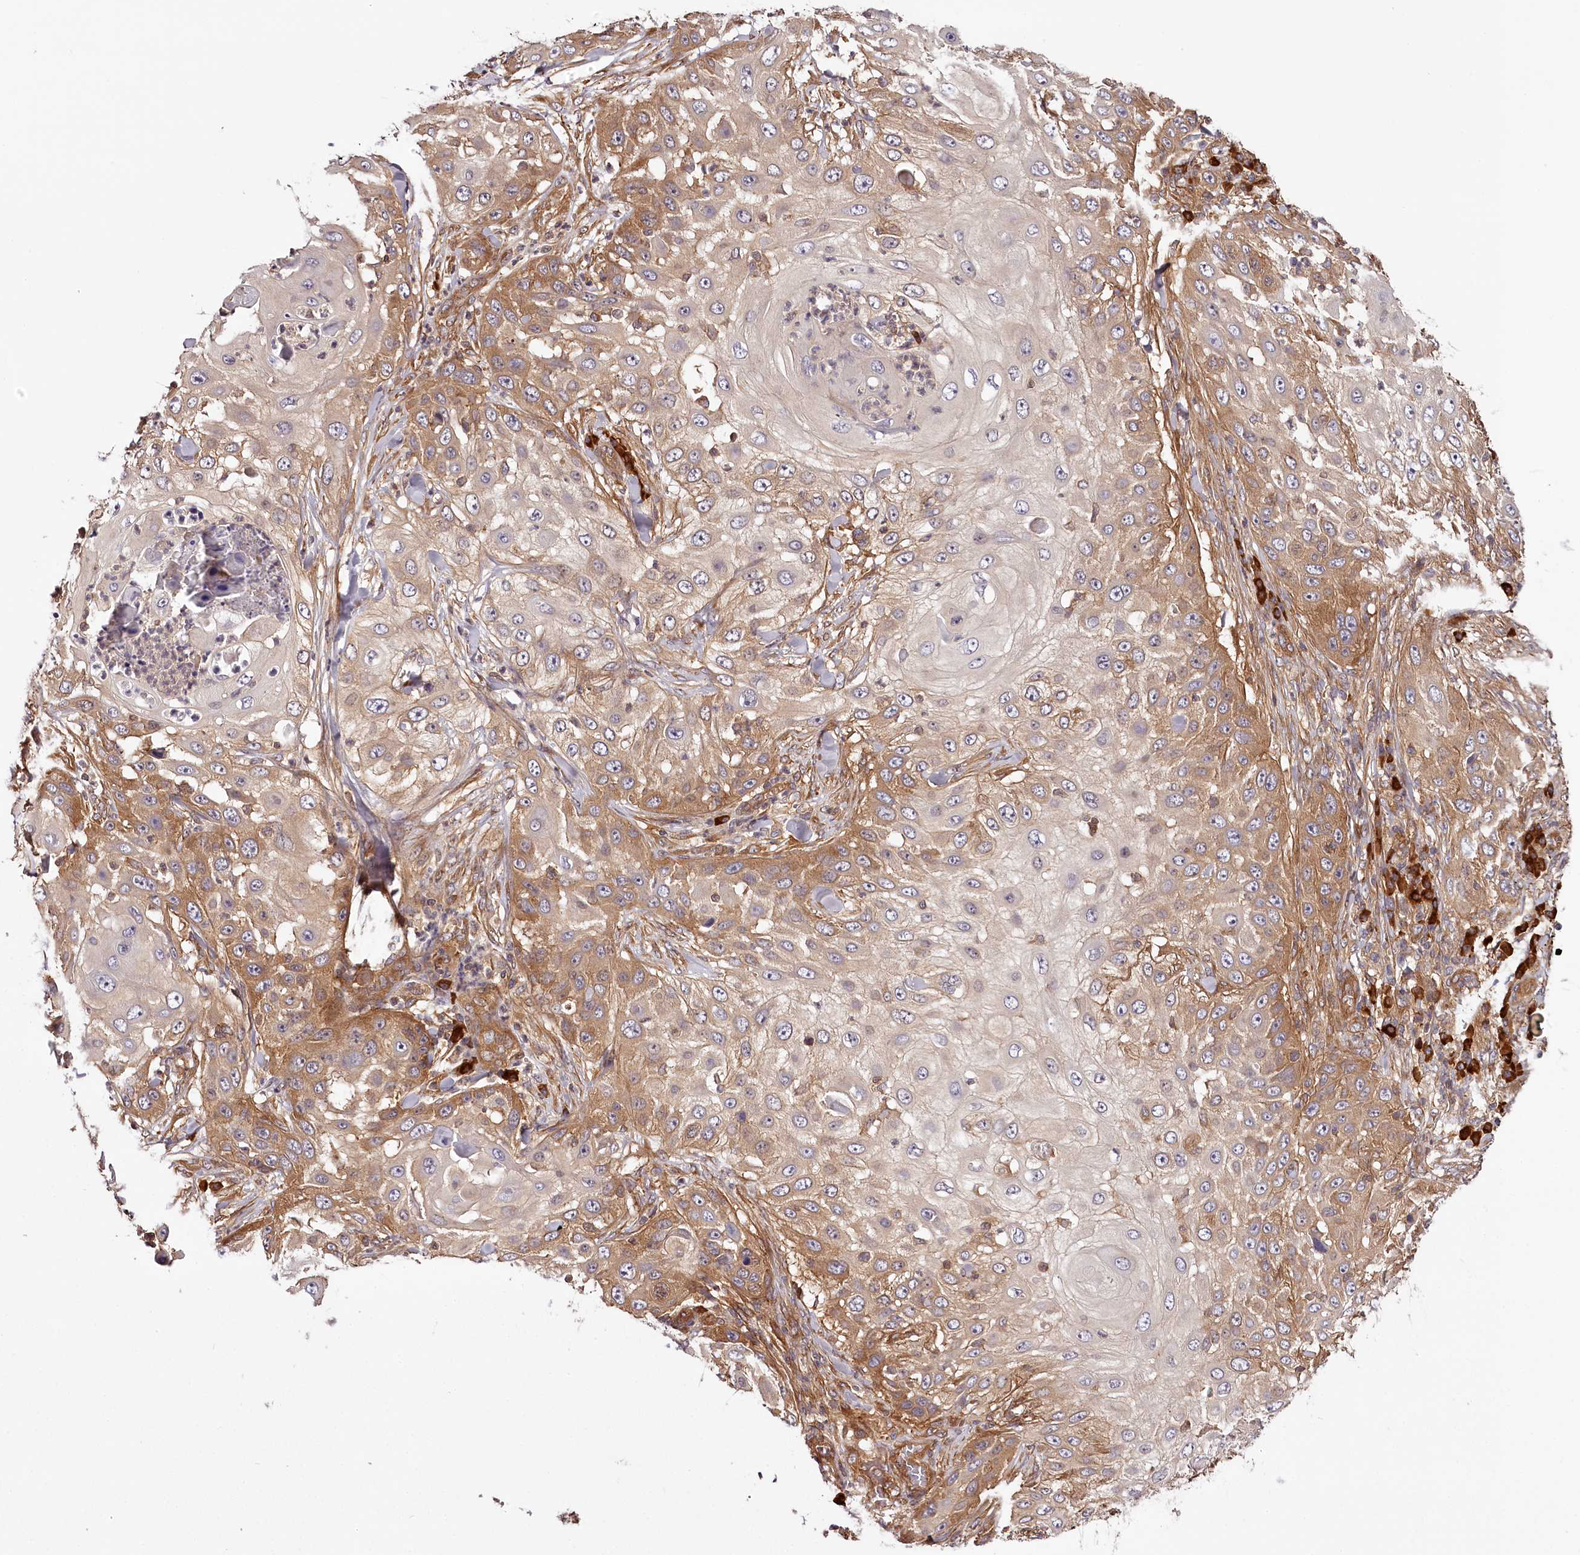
{"staining": {"intensity": "moderate", "quantity": ">75%", "location": "cytoplasmic/membranous"}, "tissue": "skin cancer", "cell_type": "Tumor cells", "image_type": "cancer", "snomed": [{"axis": "morphology", "description": "Squamous cell carcinoma, NOS"}, {"axis": "topography", "description": "Skin"}], "caption": "An image showing moderate cytoplasmic/membranous expression in approximately >75% of tumor cells in squamous cell carcinoma (skin), as visualized by brown immunohistochemical staining.", "gene": "TARS1", "patient": {"sex": "female", "age": 44}}